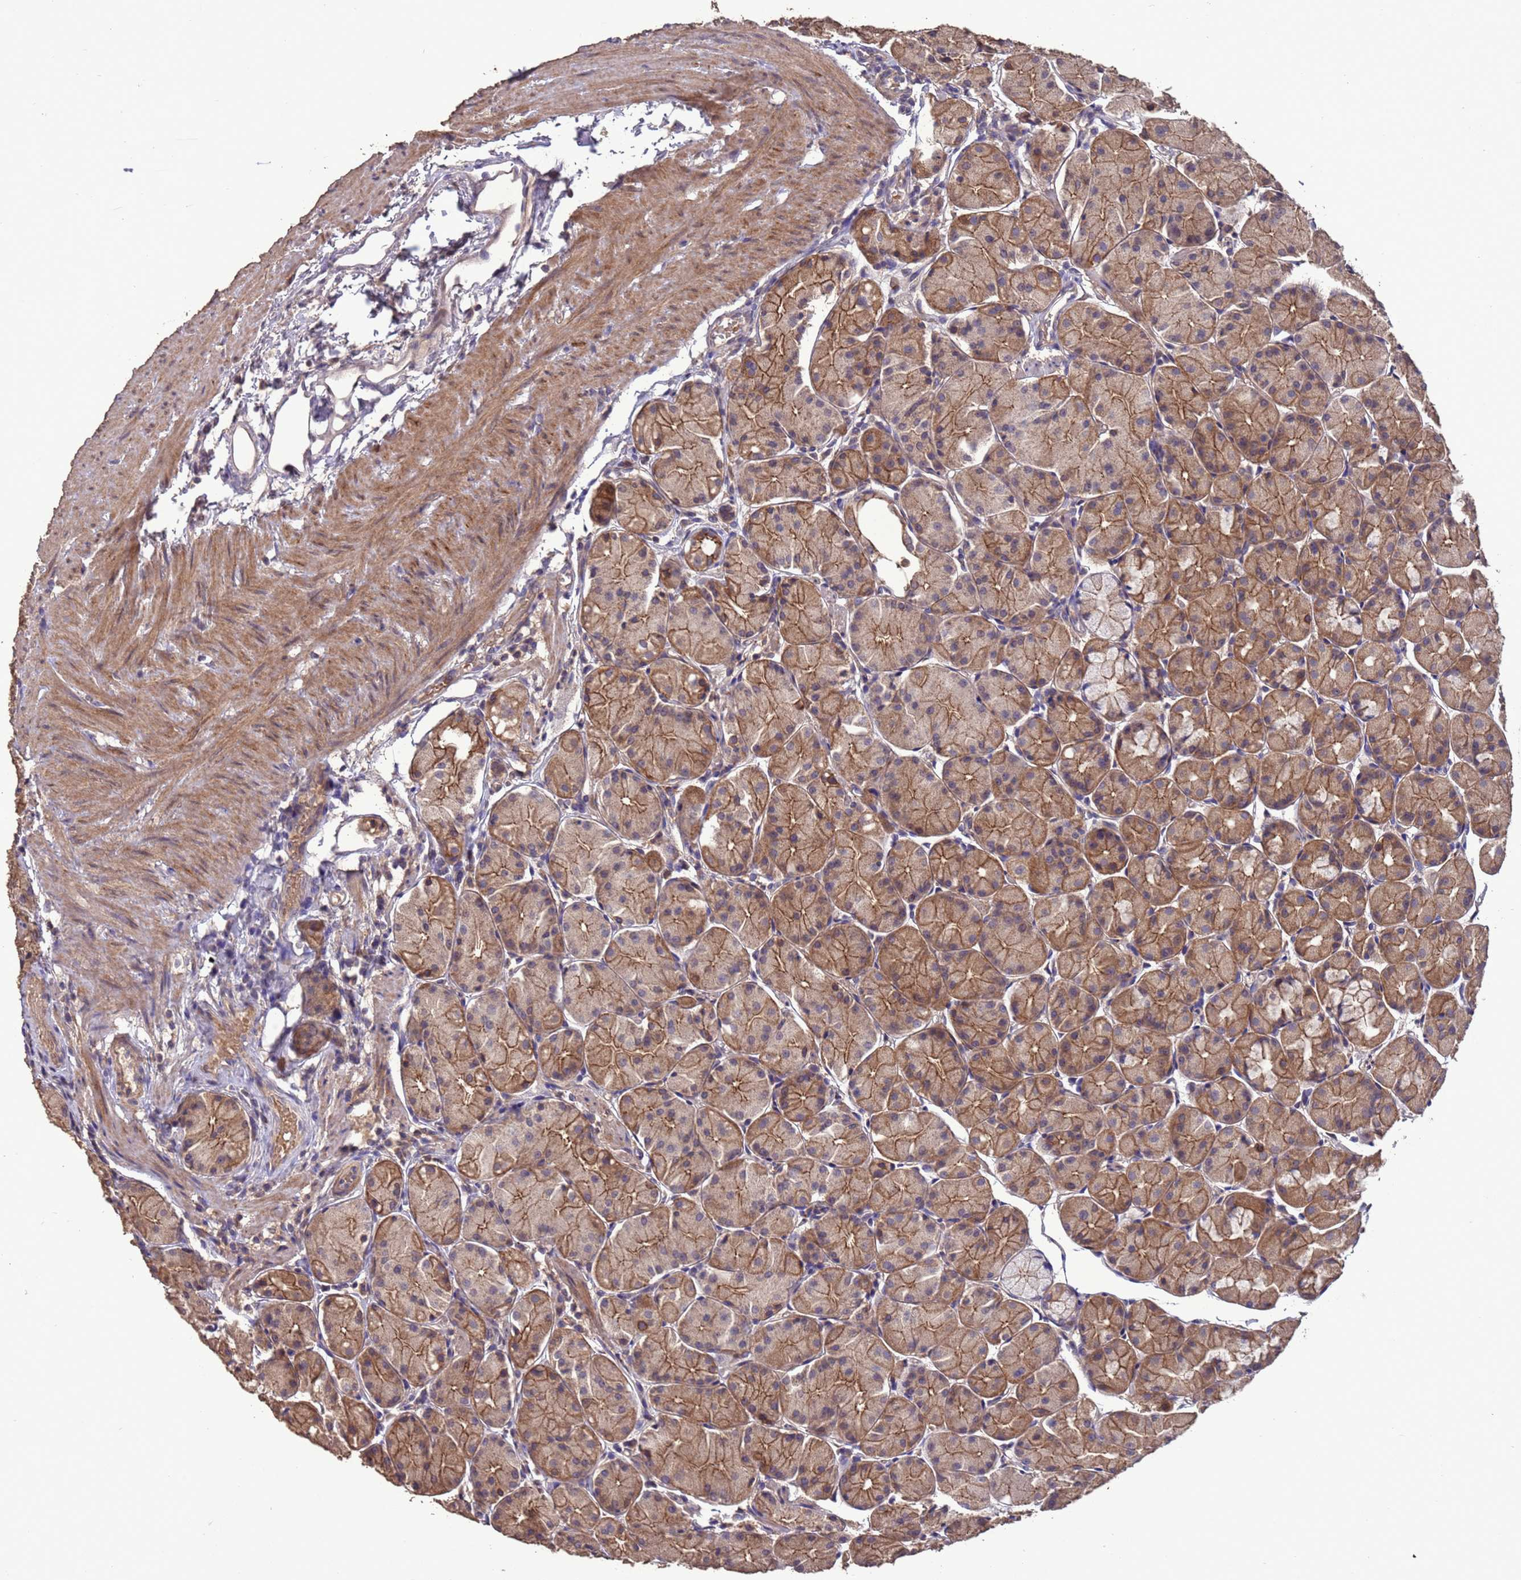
{"staining": {"intensity": "strong", "quantity": ">75%", "location": "cytoplasmic/membranous"}, "tissue": "stomach", "cell_type": "Glandular cells", "image_type": "normal", "snomed": [{"axis": "morphology", "description": "Normal tissue, NOS"}, {"axis": "topography", "description": "Stomach, upper"}], "caption": "Immunohistochemical staining of benign human stomach reveals high levels of strong cytoplasmic/membranous expression in about >75% of glandular cells. (IHC, brightfield microscopy, high magnification).", "gene": "SLC9B2", "patient": {"sex": "male", "age": 47}}